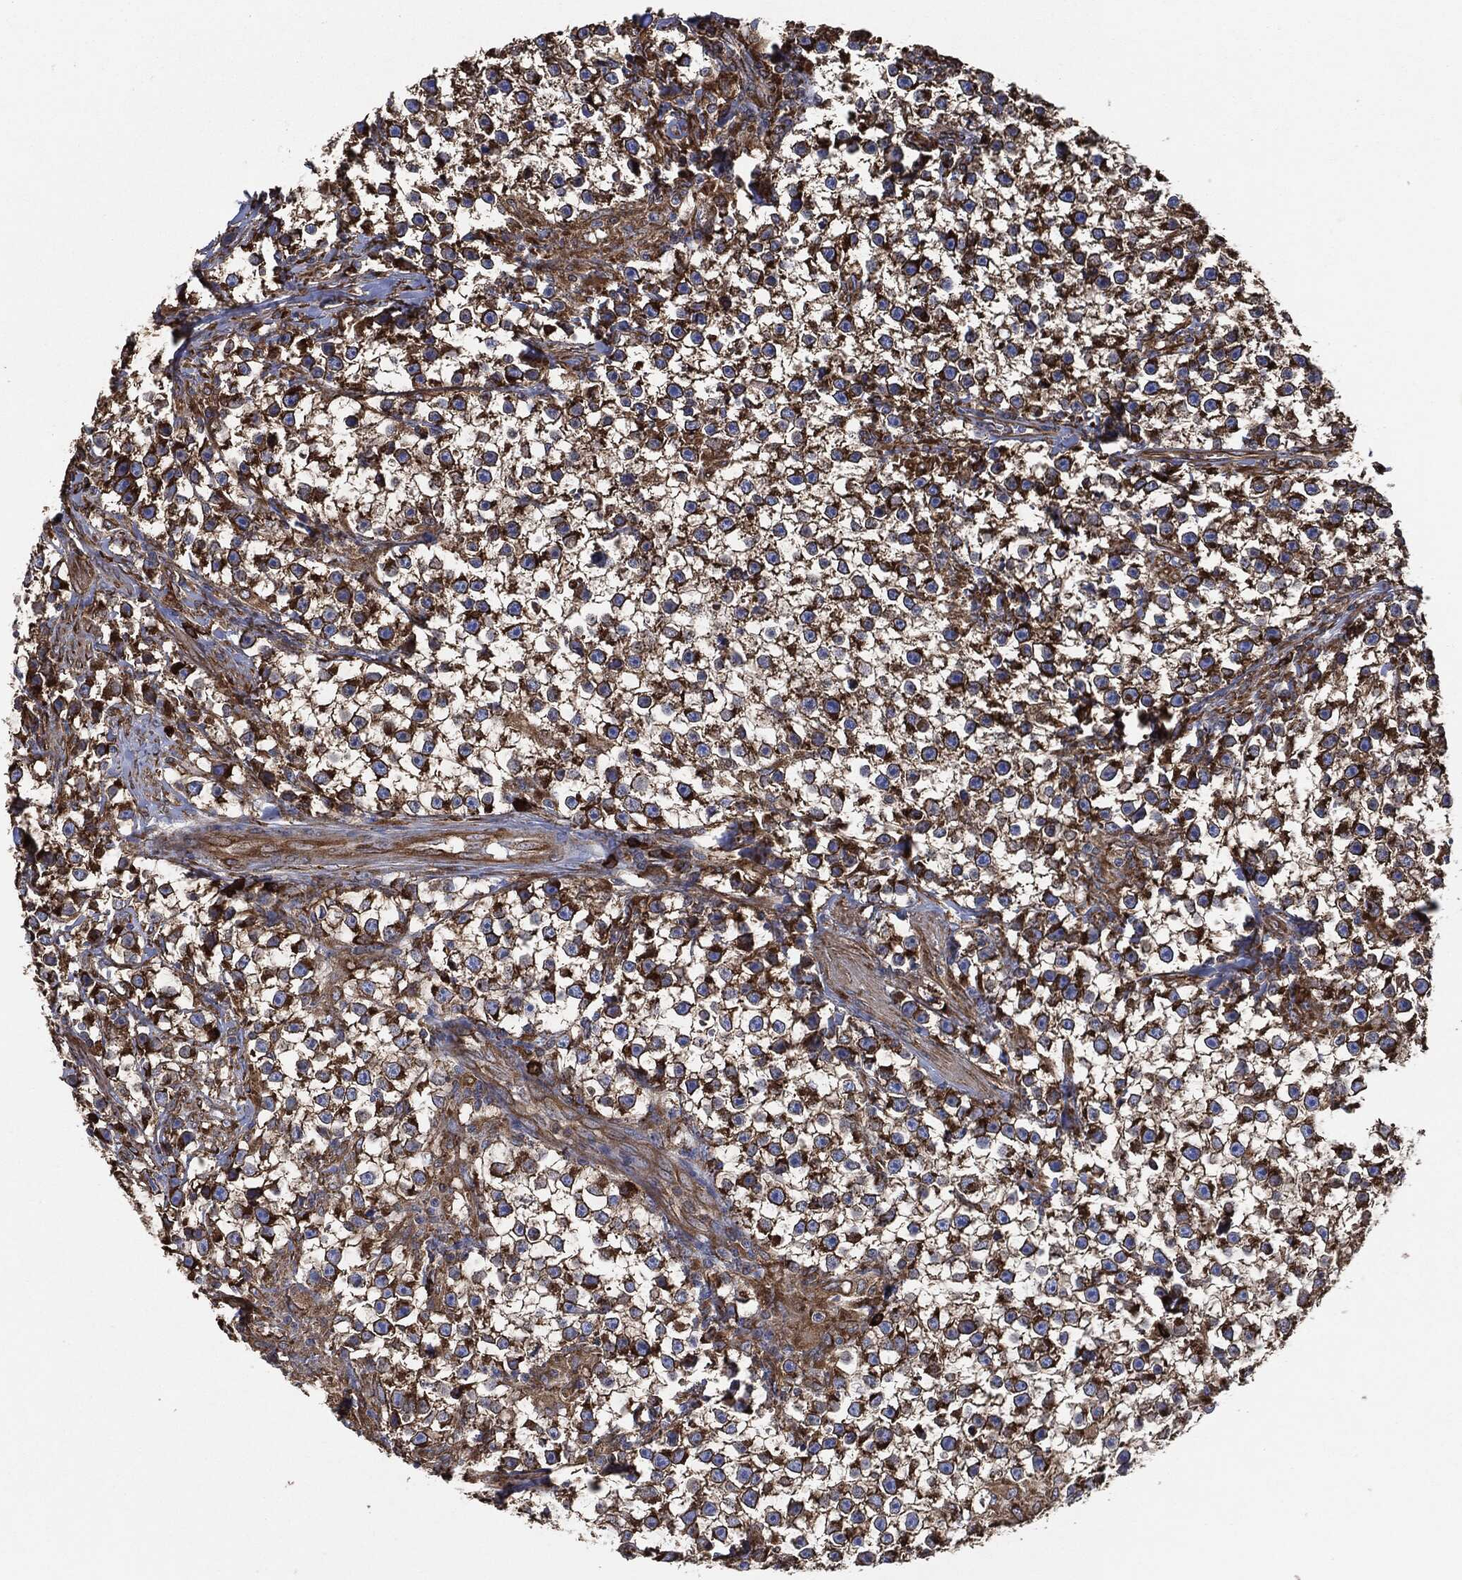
{"staining": {"intensity": "strong", "quantity": ">75%", "location": "cytoplasmic/membranous"}, "tissue": "testis cancer", "cell_type": "Tumor cells", "image_type": "cancer", "snomed": [{"axis": "morphology", "description": "Seminoma, NOS"}, {"axis": "topography", "description": "Testis"}], "caption": "The image shows staining of seminoma (testis), revealing strong cytoplasmic/membranous protein expression (brown color) within tumor cells.", "gene": "AMFR", "patient": {"sex": "male", "age": 59}}